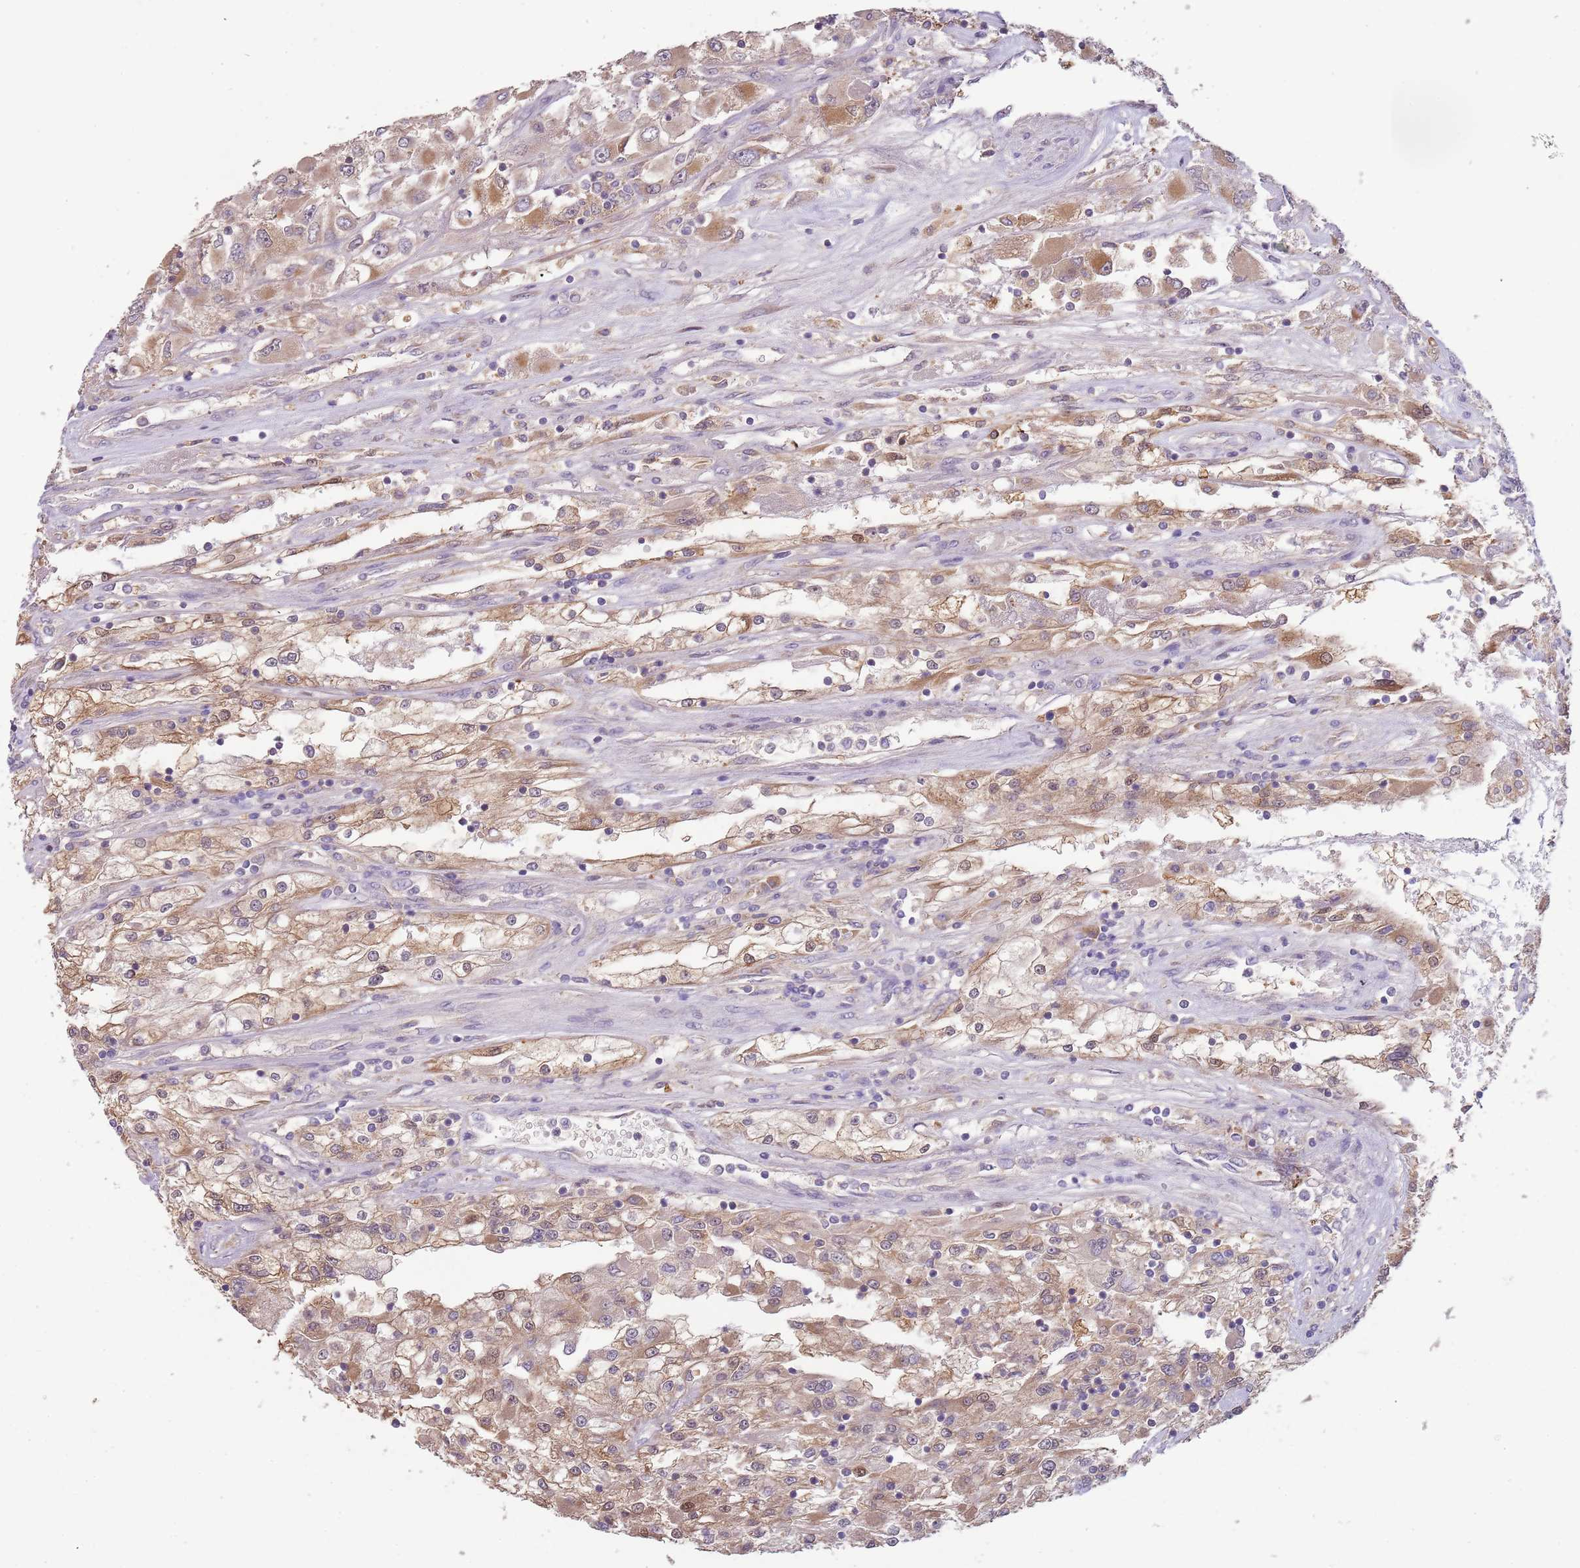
{"staining": {"intensity": "moderate", "quantity": ">75%", "location": "cytoplasmic/membranous"}, "tissue": "renal cancer", "cell_type": "Tumor cells", "image_type": "cancer", "snomed": [{"axis": "morphology", "description": "Adenocarcinoma, NOS"}, {"axis": "topography", "description": "Kidney"}], "caption": "Adenocarcinoma (renal) was stained to show a protein in brown. There is medium levels of moderate cytoplasmic/membranous expression in about >75% of tumor cells. Nuclei are stained in blue.", "gene": "FECH", "patient": {"sex": "female", "age": 52}}